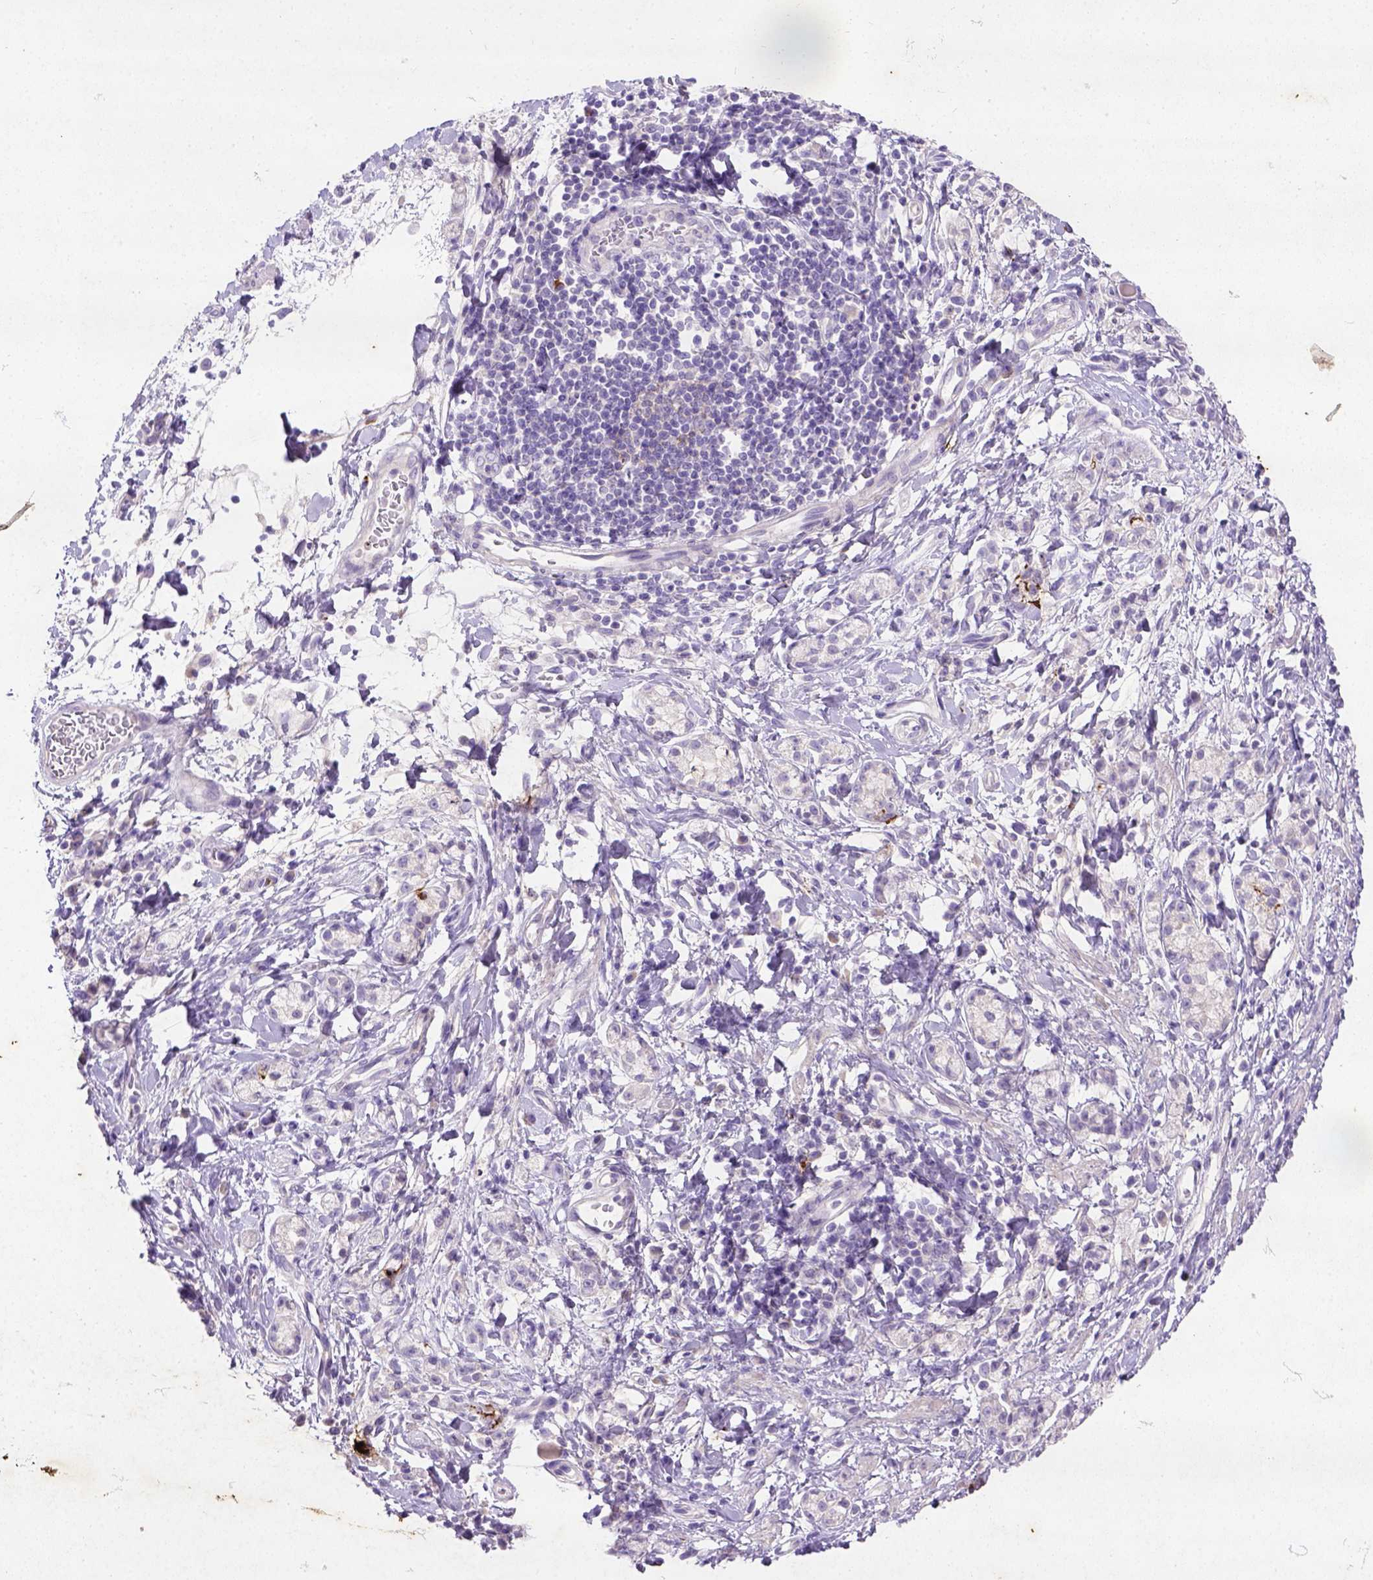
{"staining": {"intensity": "negative", "quantity": "none", "location": "none"}, "tissue": "stomach cancer", "cell_type": "Tumor cells", "image_type": "cancer", "snomed": [{"axis": "morphology", "description": "Adenocarcinoma, NOS"}, {"axis": "topography", "description": "Stomach"}], "caption": "This is an immunohistochemistry histopathology image of human stomach cancer (adenocarcinoma). There is no expression in tumor cells.", "gene": "NUDT2", "patient": {"sex": "male", "age": 58}}